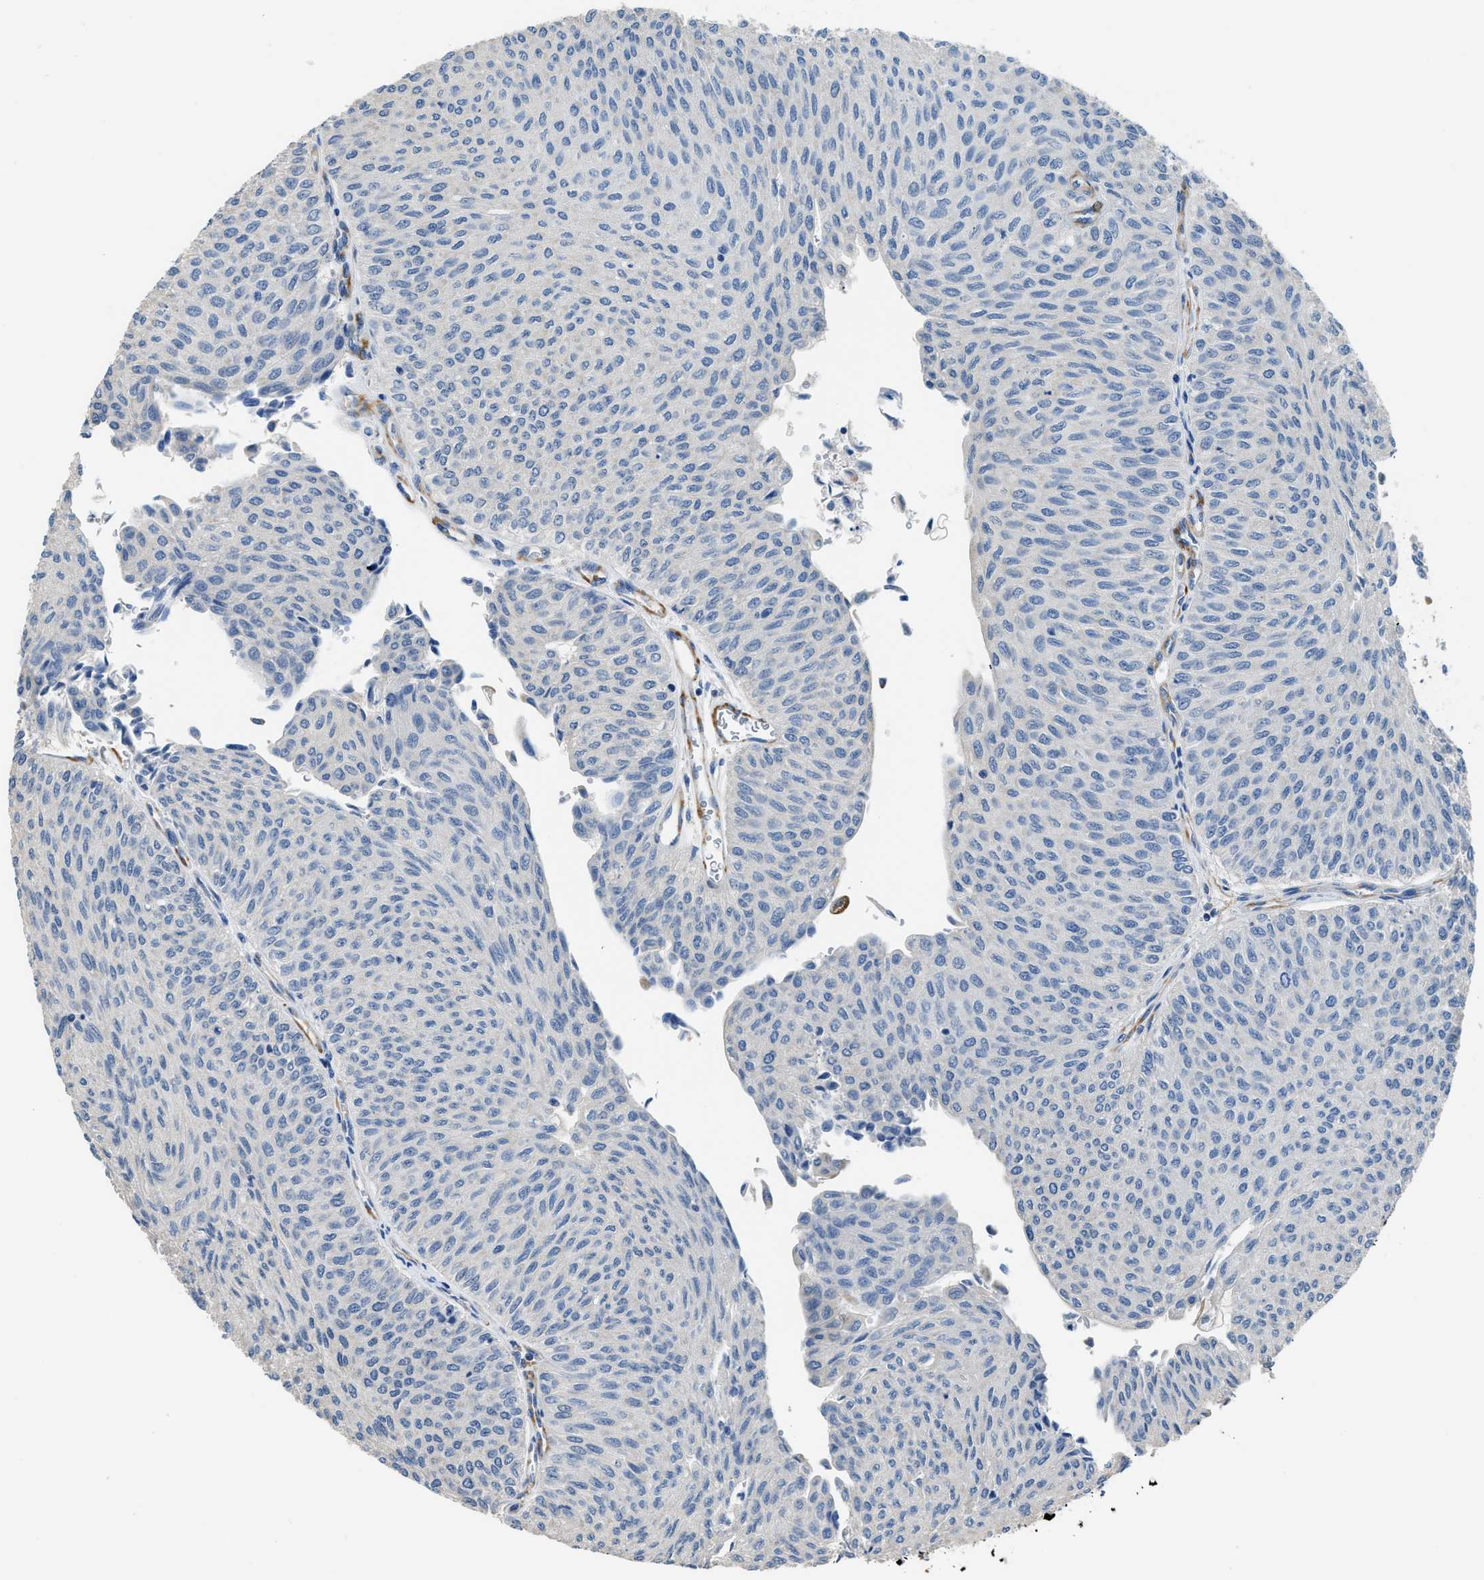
{"staining": {"intensity": "negative", "quantity": "none", "location": "none"}, "tissue": "urothelial cancer", "cell_type": "Tumor cells", "image_type": "cancer", "snomed": [{"axis": "morphology", "description": "Urothelial carcinoma, Low grade"}, {"axis": "topography", "description": "Urinary bladder"}], "caption": "Immunohistochemistry (IHC) photomicrograph of neoplastic tissue: human urothelial carcinoma (low-grade) stained with DAB demonstrates no significant protein expression in tumor cells.", "gene": "ZSWIM5", "patient": {"sex": "male", "age": 78}}